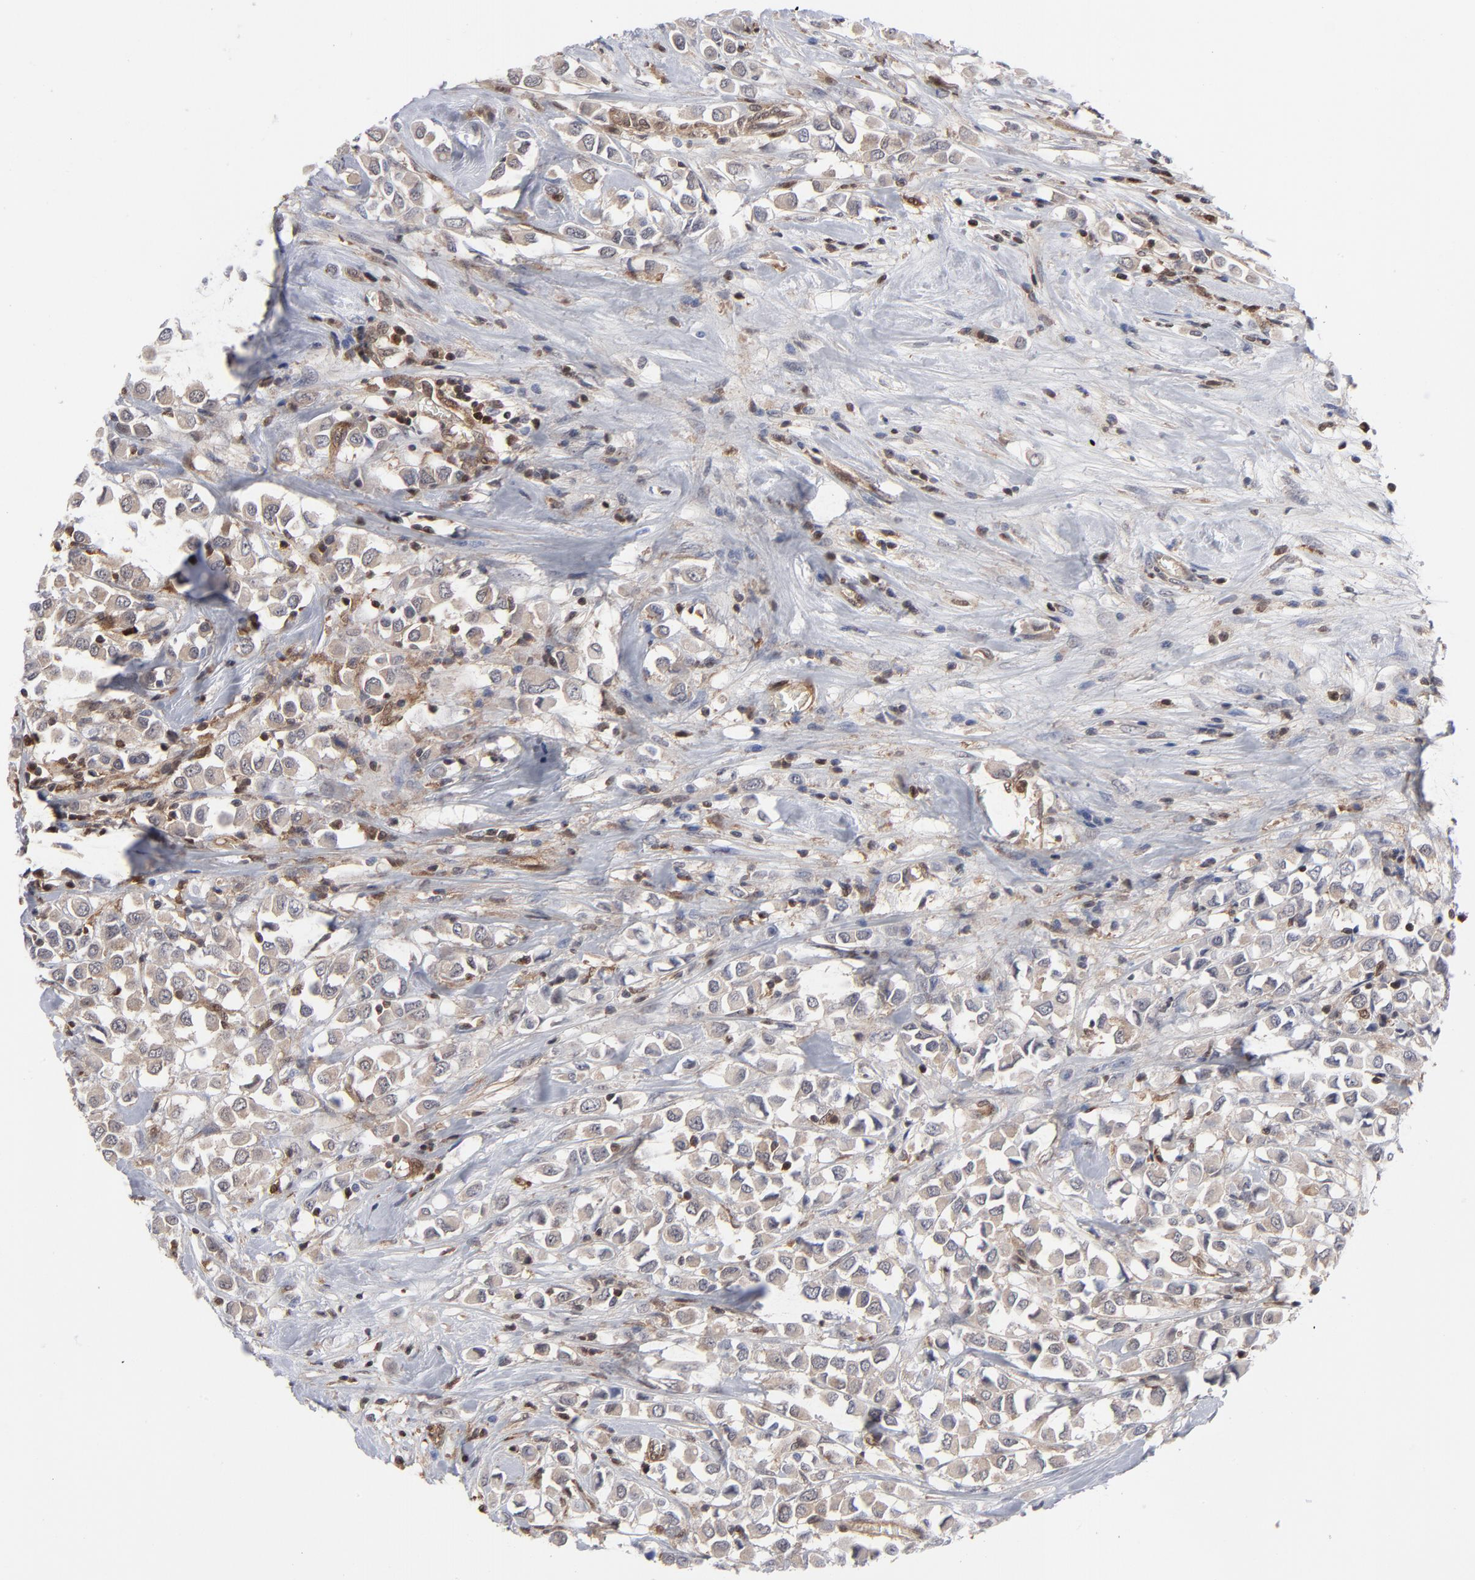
{"staining": {"intensity": "moderate", "quantity": ">75%", "location": "cytoplasmic/membranous"}, "tissue": "breast cancer", "cell_type": "Tumor cells", "image_type": "cancer", "snomed": [{"axis": "morphology", "description": "Duct carcinoma"}, {"axis": "topography", "description": "Breast"}], "caption": "Tumor cells reveal medium levels of moderate cytoplasmic/membranous expression in about >75% of cells in breast cancer (invasive ductal carcinoma).", "gene": "MAP2K1", "patient": {"sex": "female", "age": 61}}